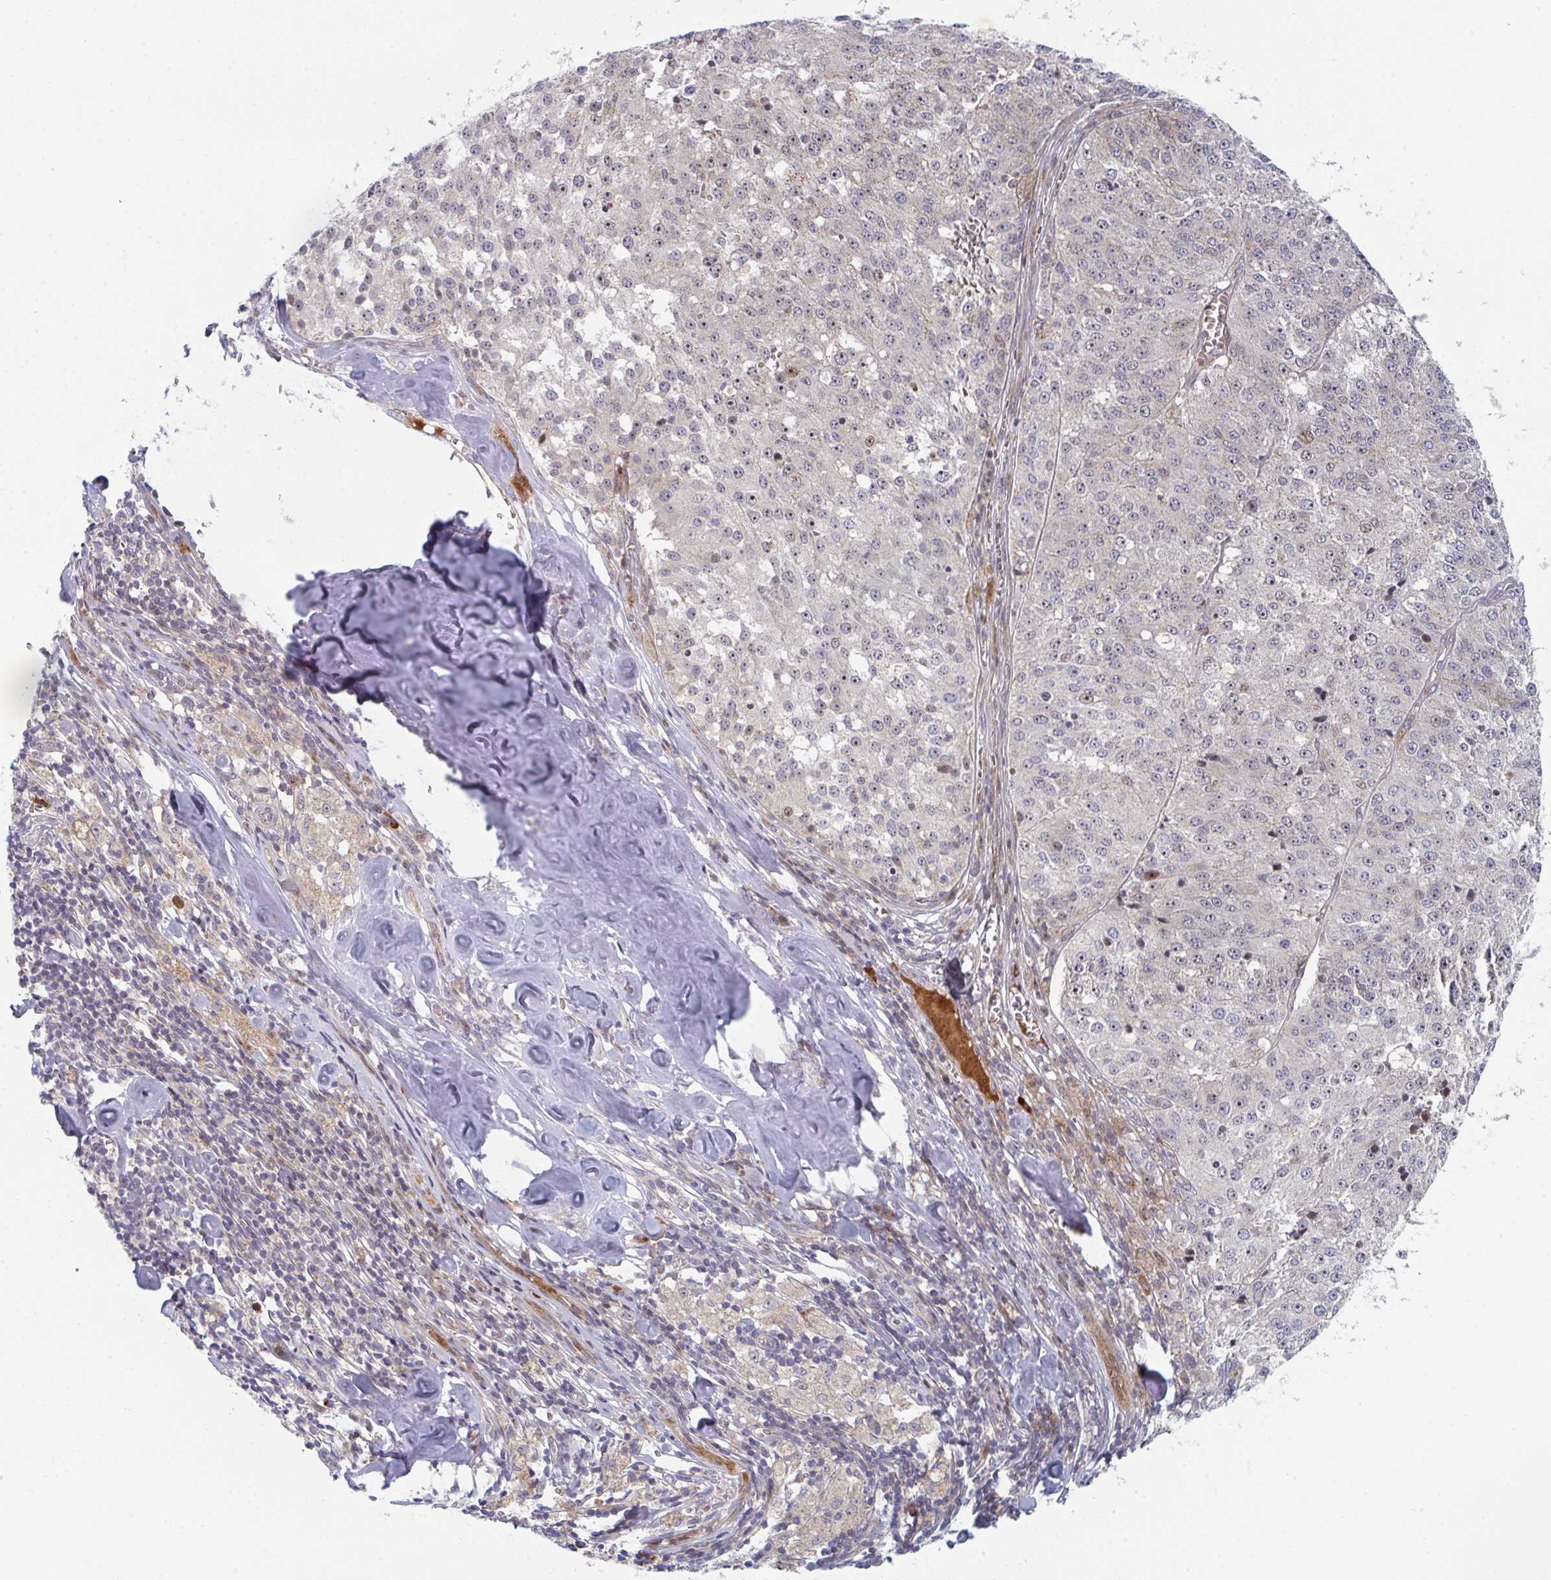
{"staining": {"intensity": "moderate", "quantity": "25%-75%", "location": "nuclear"}, "tissue": "melanoma", "cell_type": "Tumor cells", "image_type": "cancer", "snomed": [{"axis": "morphology", "description": "Malignant melanoma, Metastatic site"}, {"axis": "topography", "description": "Lymph node"}], "caption": "Human malignant melanoma (metastatic site) stained with a protein marker displays moderate staining in tumor cells.", "gene": "ZNF644", "patient": {"sex": "female", "age": 64}}